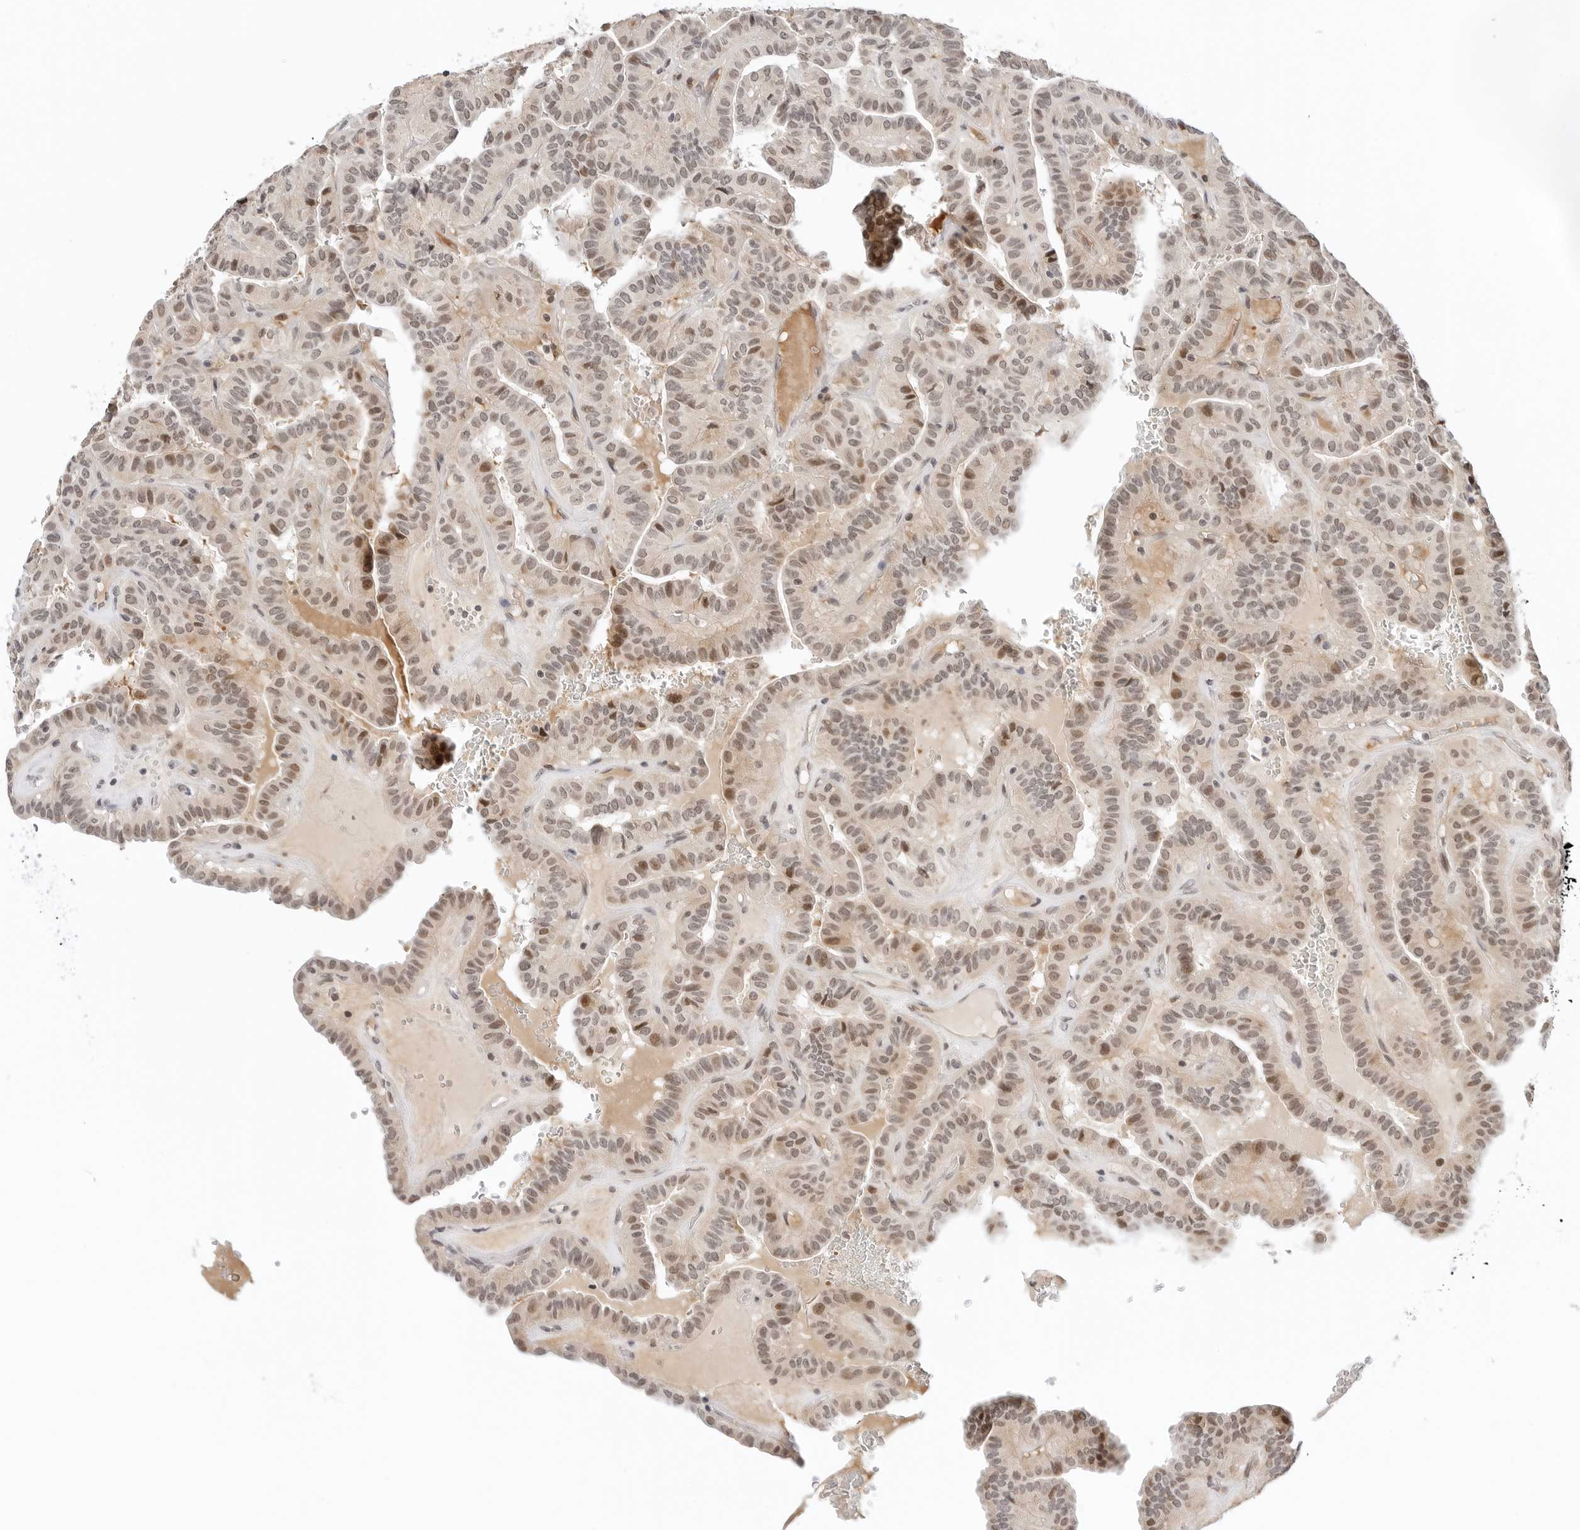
{"staining": {"intensity": "moderate", "quantity": ">75%", "location": "nuclear"}, "tissue": "thyroid cancer", "cell_type": "Tumor cells", "image_type": "cancer", "snomed": [{"axis": "morphology", "description": "Papillary adenocarcinoma, NOS"}, {"axis": "topography", "description": "Thyroid gland"}], "caption": "Protein expression analysis of human thyroid cancer reveals moderate nuclear positivity in about >75% of tumor cells.", "gene": "TSEN2", "patient": {"sex": "male", "age": 77}}